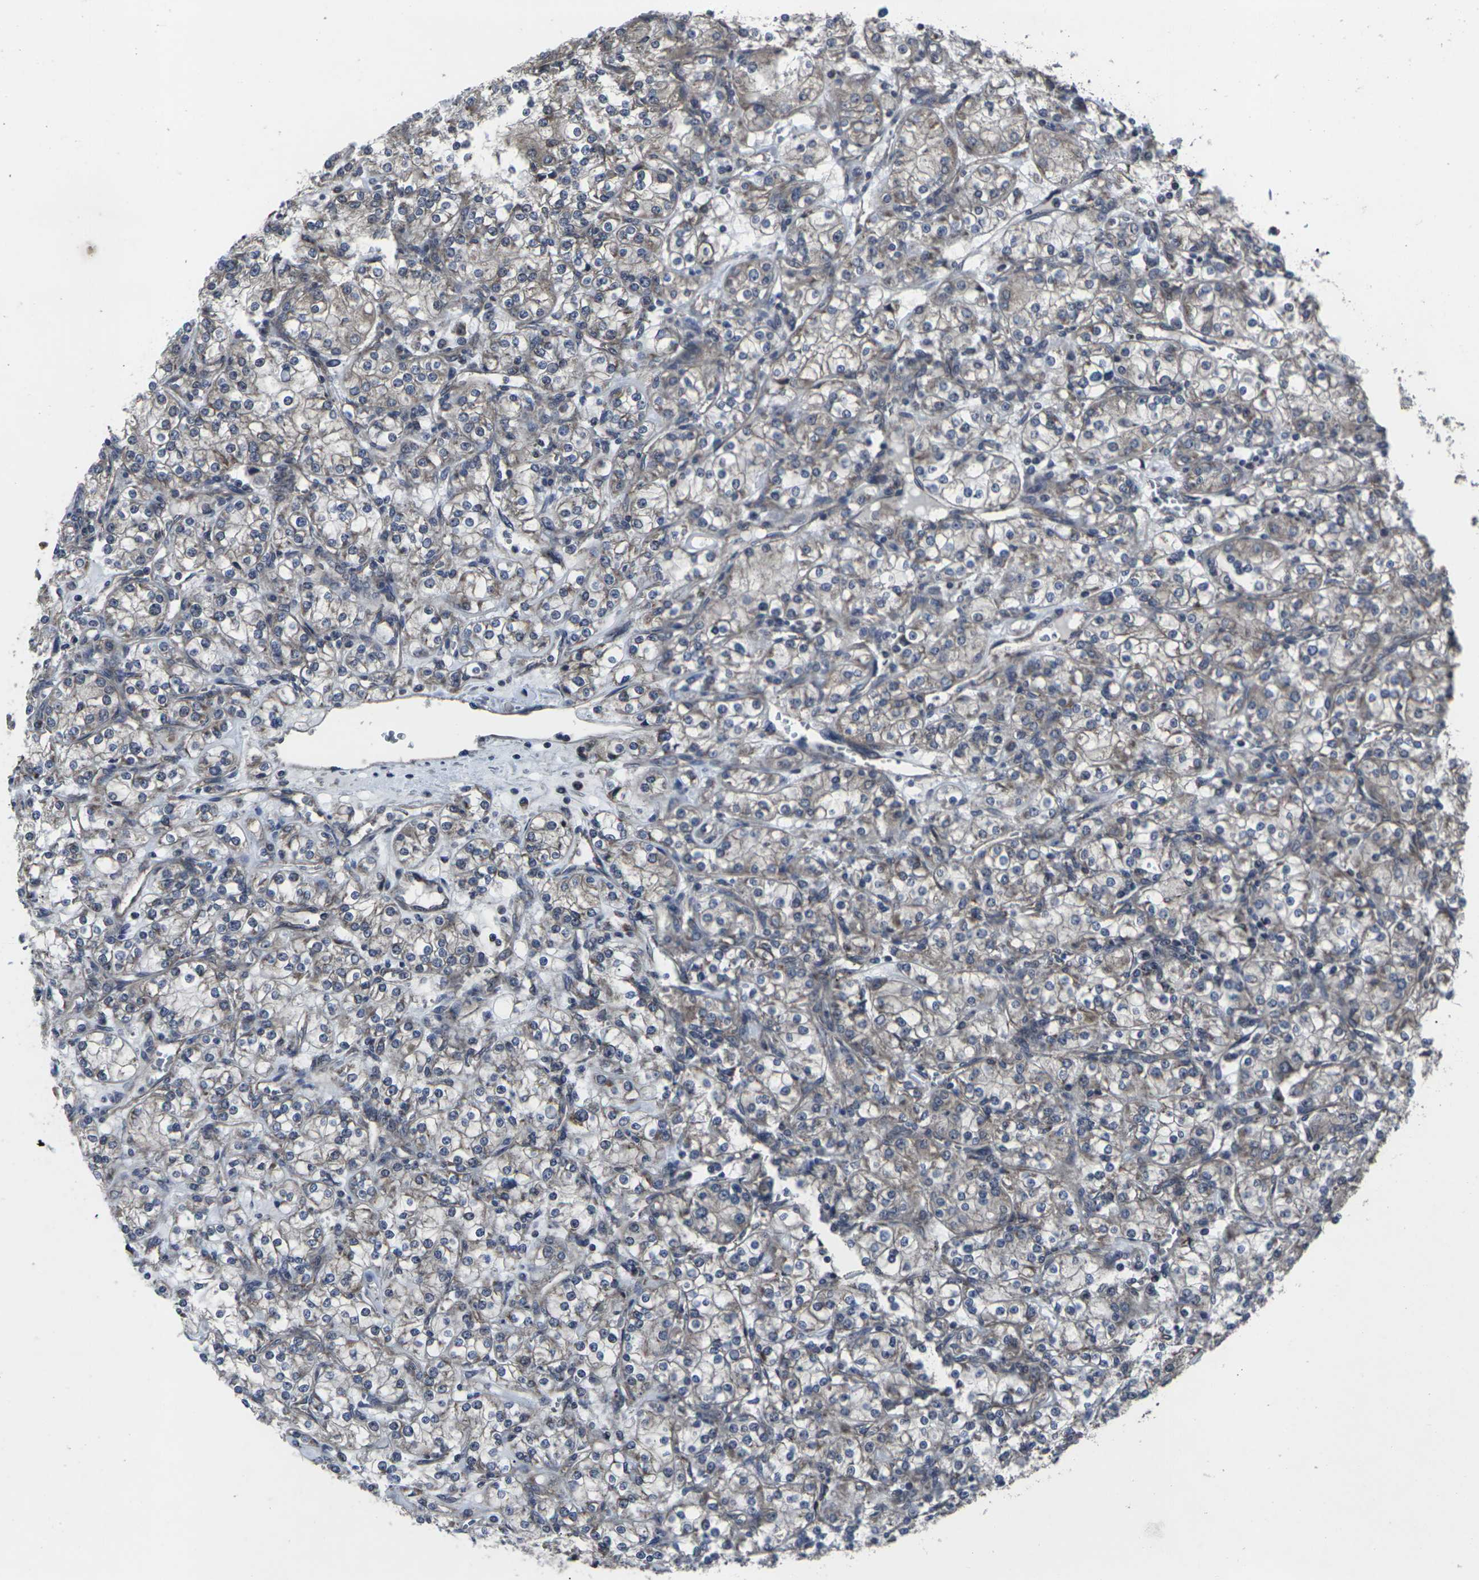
{"staining": {"intensity": "weak", "quantity": ">75%", "location": "cytoplasmic/membranous"}, "tissue": "renal cancer", "cell_type": "Tumor cells", "image_type": "cancer", "snomed": [{"axis": "morphology", "description": "Adenocarcinoma, NOS"}, {"axis": "topography", "description": "Kidney"}], "caption": "Renal adenocarcinoma was stained to show a protein in brown. There is low levels of weak cytoplasmic/membranous positivity in approximately >75% of tumor cells. The protein is stained brown, and the nuclei are stained in blue (DAB (3,3'-diaminobenzidine) IHC with brightfield microscopy, high magnification).", "gene": "MAPKAPK2", "patient": {"sex": "male", "age": 77}}